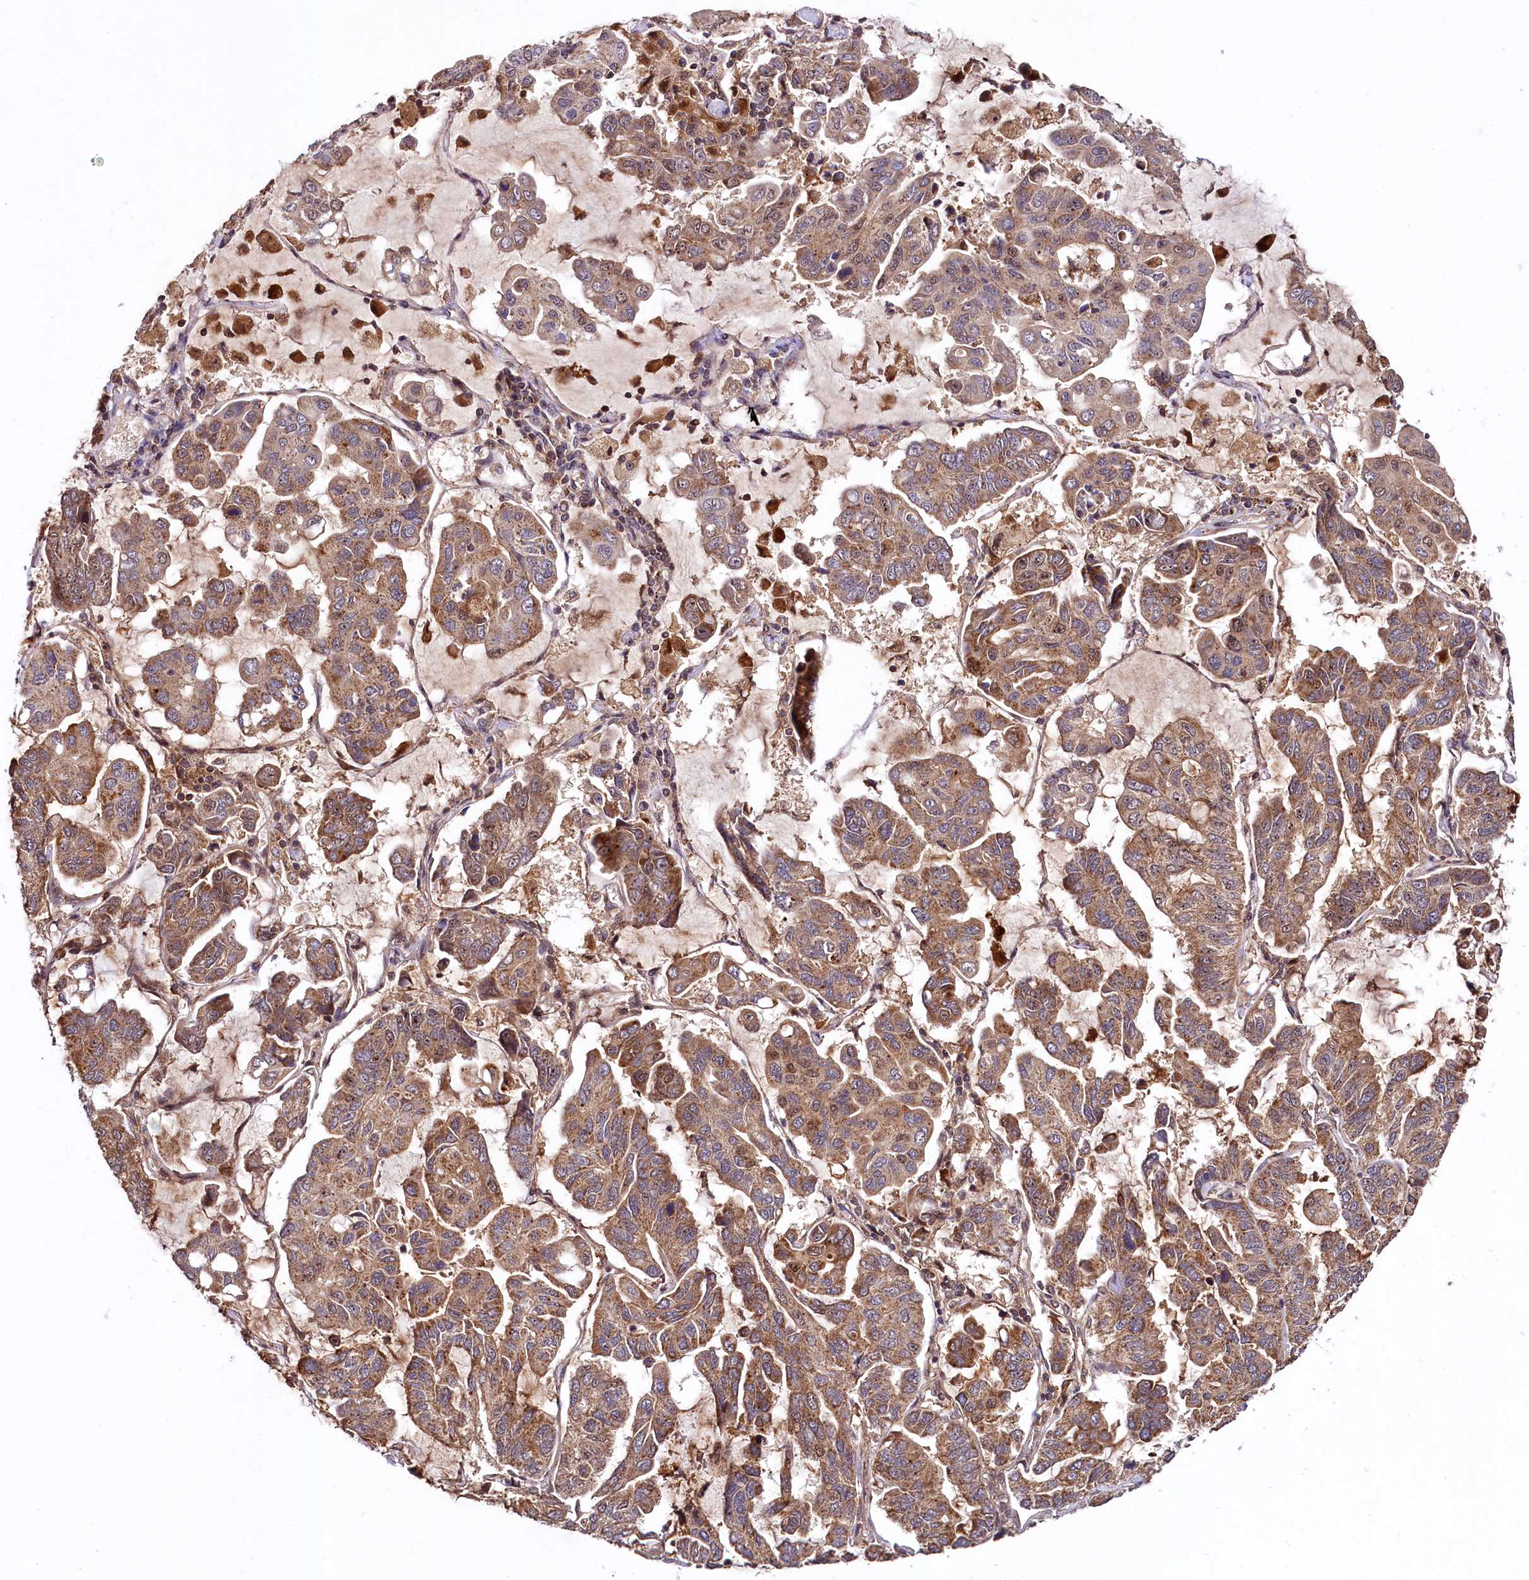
{"staining": {"intensity": "moderate", "quantity": ">75%", "location": "cytoplasmic/membranous"}, "tissue": "lung cancer", "cell_type": "Tumor cells", "image_type": "cancer", "snomed": [{"axis": "morphology", "description": "Adenocarcinoma, NOS"}, {"axis": "topography", "description": "Lung"}], "caption": "The micrograph reveals immunohistochemical staining of adenocarcinoma (lung). There is moderate cytoplasmic/membranous positivity is present in approximately >75% of tumor cells.", "gene": "UBE3A", "patient": {"sex": "male", "age": 64}}